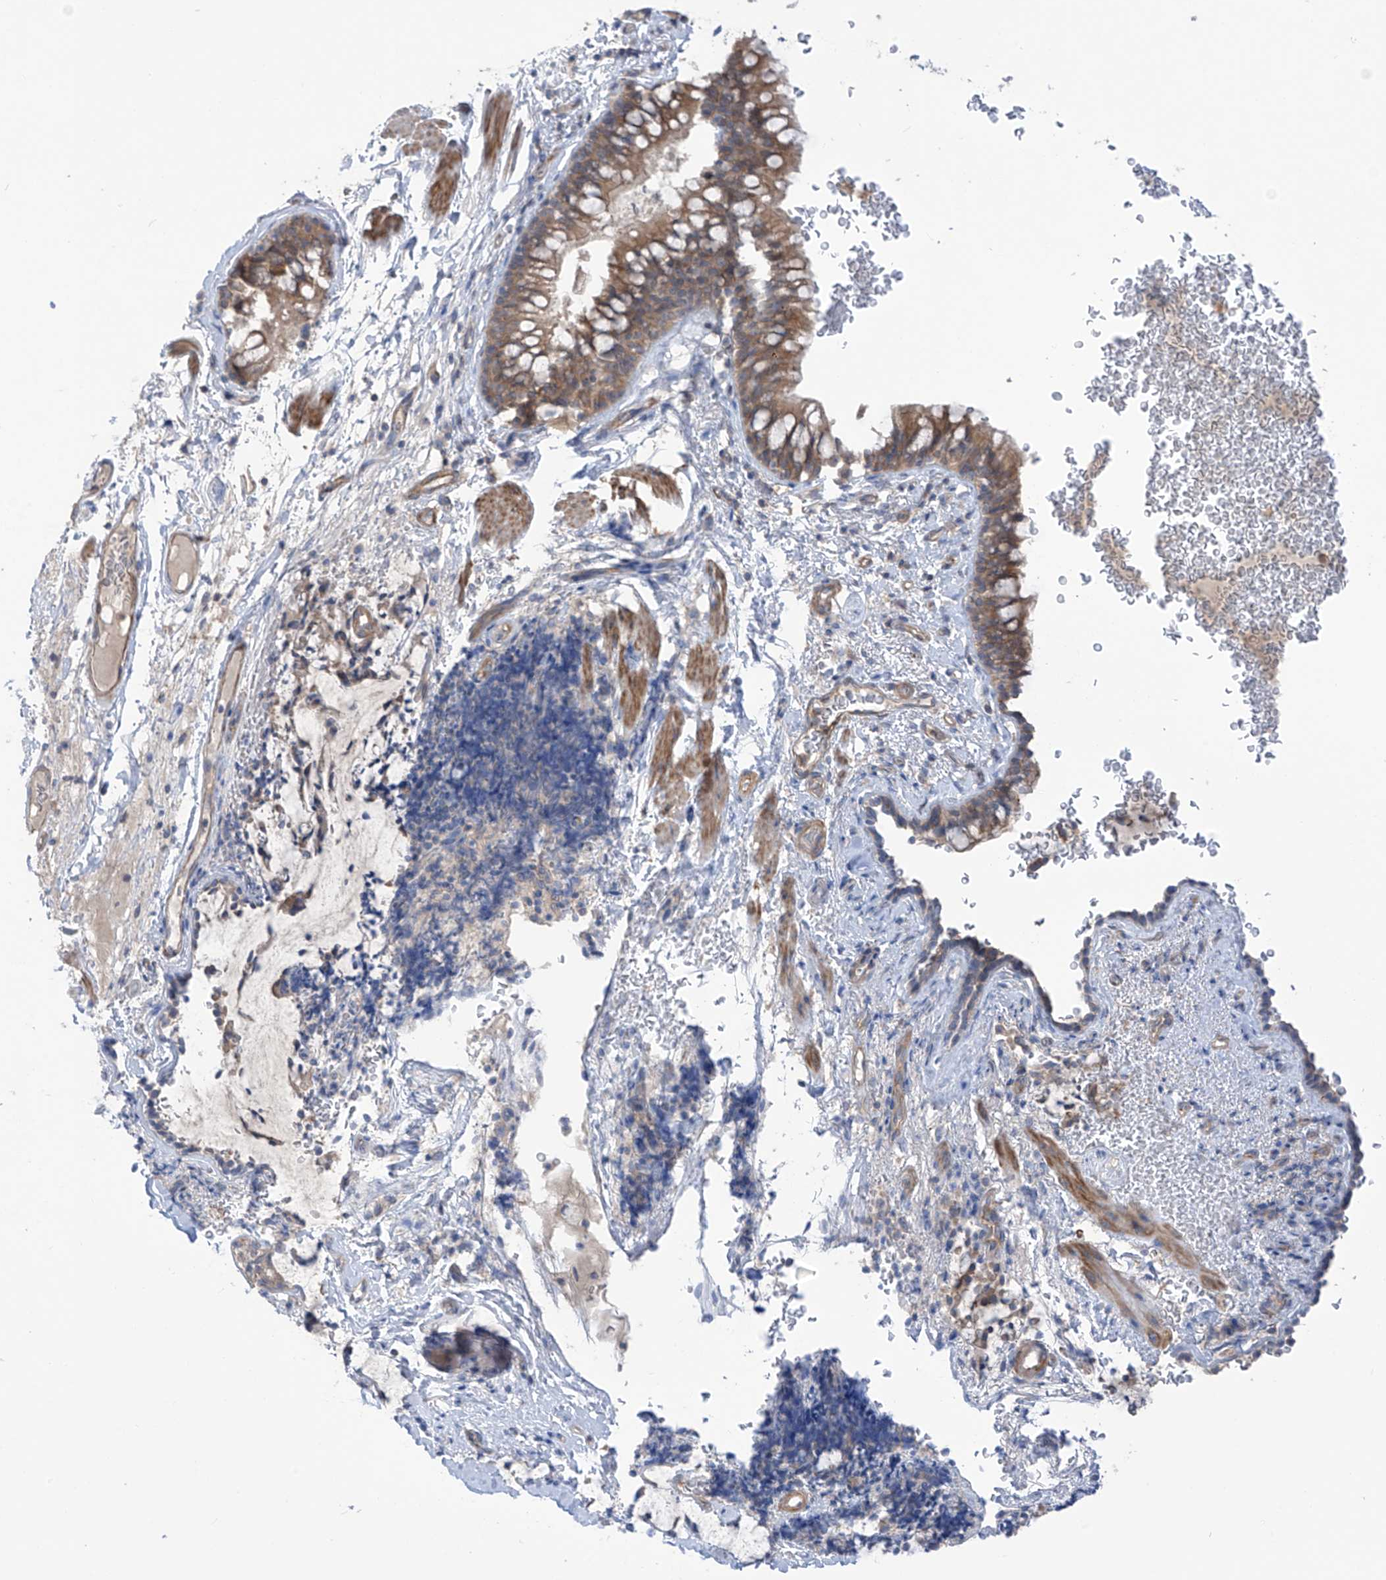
{"staining": {"intensity": "moderate", "quantity": "25%-75%", "location": "cytoplasmic/membranous"}, "tissue": "bronchus", "cell_type": "Respiratory epithelial cells", "image_type": "normal", "snomed": [{"axis": "morphology", "description": "Normal tissue, NOS"}, {"axis": "topography", "description": "Cartilage tissue"}, {"axis": "topography", "description": "Bronchus"}], "caption": "Immunohistochemistry of unremarkable bronchus displays medium levels of moderate cytoplasmic/membranous positivity in approximately 25%-75% of respiratory epithelial cells.", "gene": "TRMU", "patient": {"sex": "female", "age": 36}}